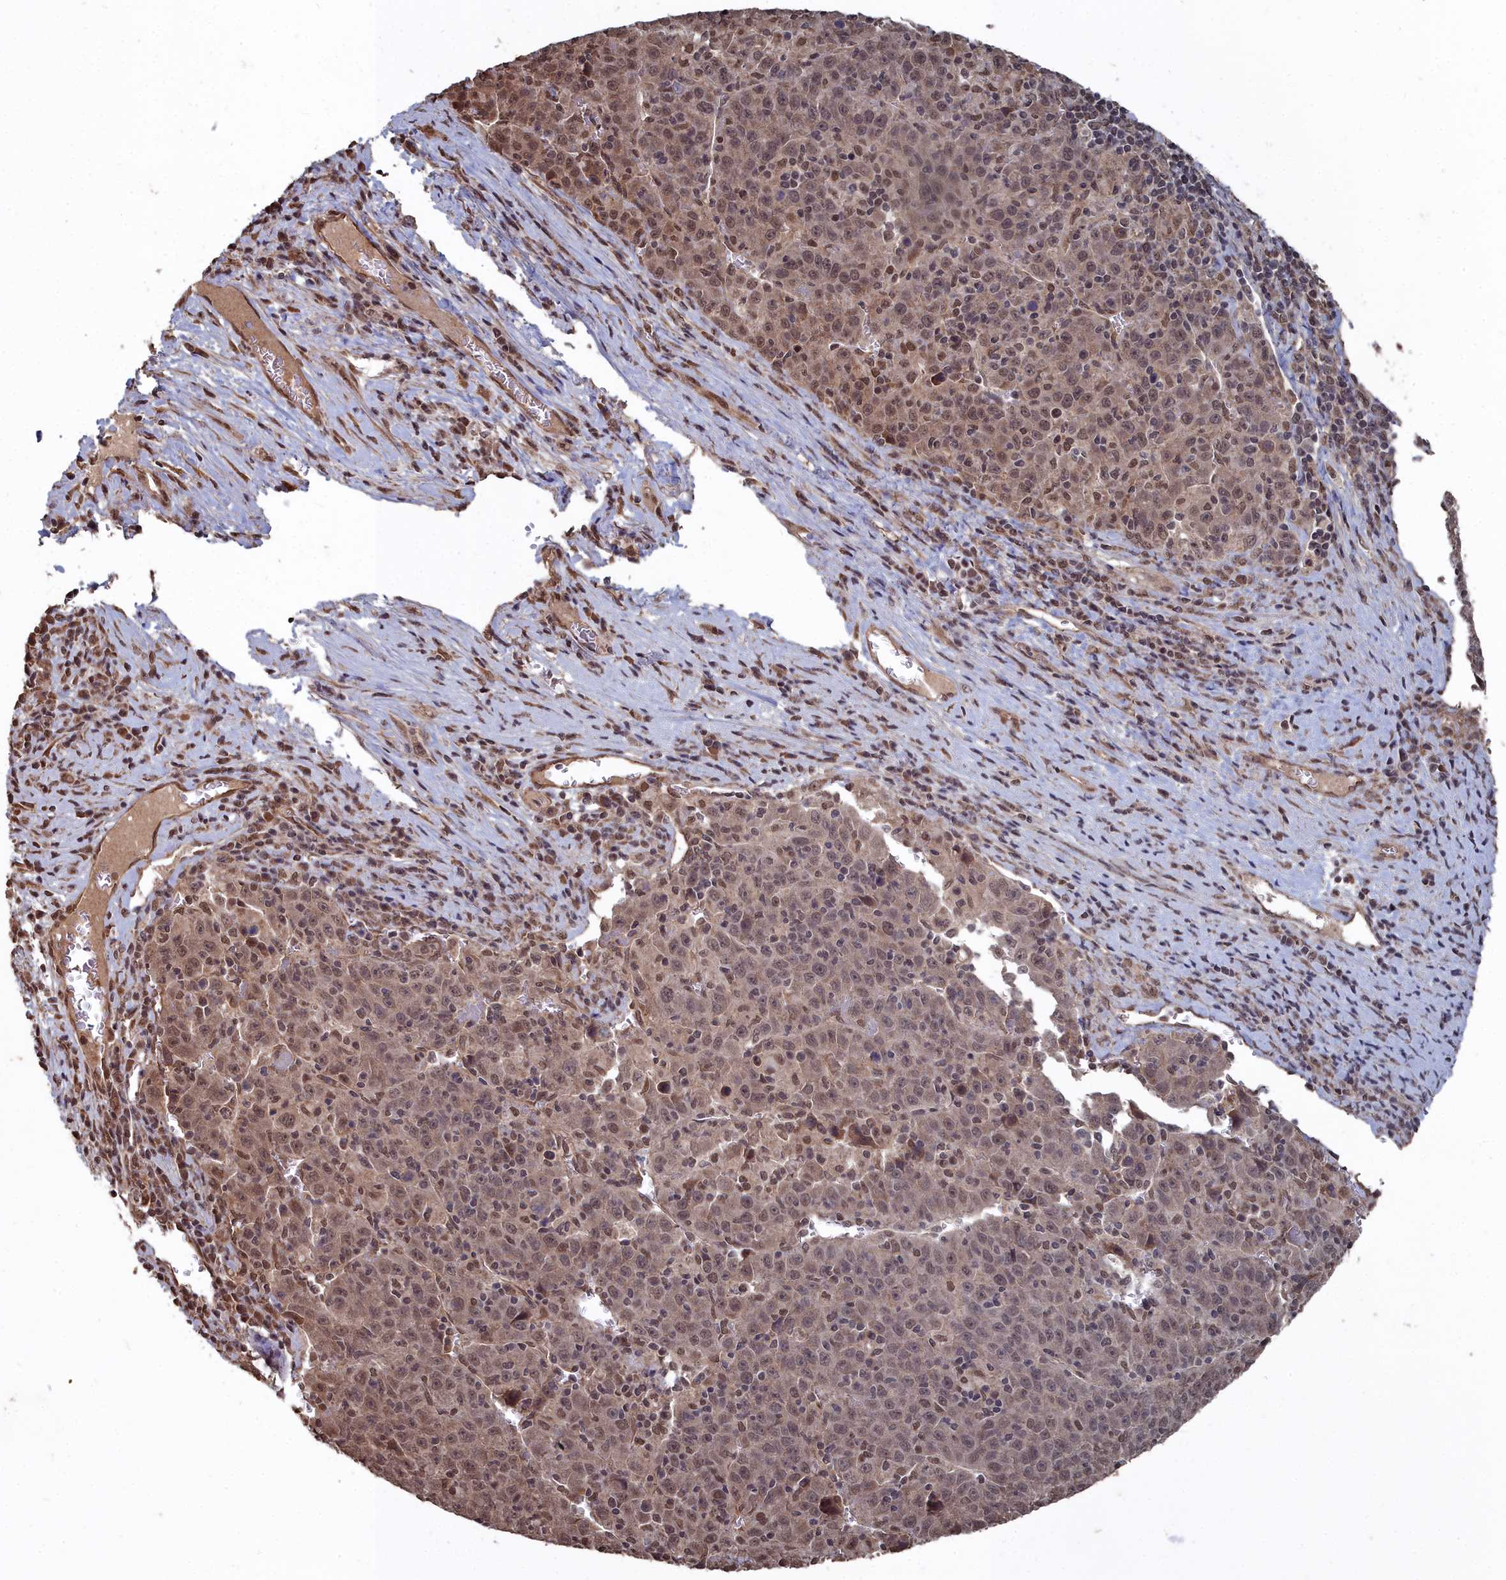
{"staining": {"intensity": "moderate", "quantity": ">75%", "location": "nuclear"}, "tissue": "liver cancer", "cell_type": "Tumor cells", "image_type": "cancer", "snomed": [{"axis": "morphology", "description": "Carcinoma, Hepatocellular, NOS"}, {"axis": "topography", "description": "Liver"}], "caption": "The photomicrograph displays immunohistochemical staining of liver cancer (hepatocellular carcinoma). There is moderate nuclear positivity is seen in approximately >75% of tumor cells. The protein of interest is stained brown, and the nuclei are stained in blue (DAB IHC with brightfield microscopy, high magnification).", "gene": "CCNP", "patient": {"sex": "female", "age": 53}}